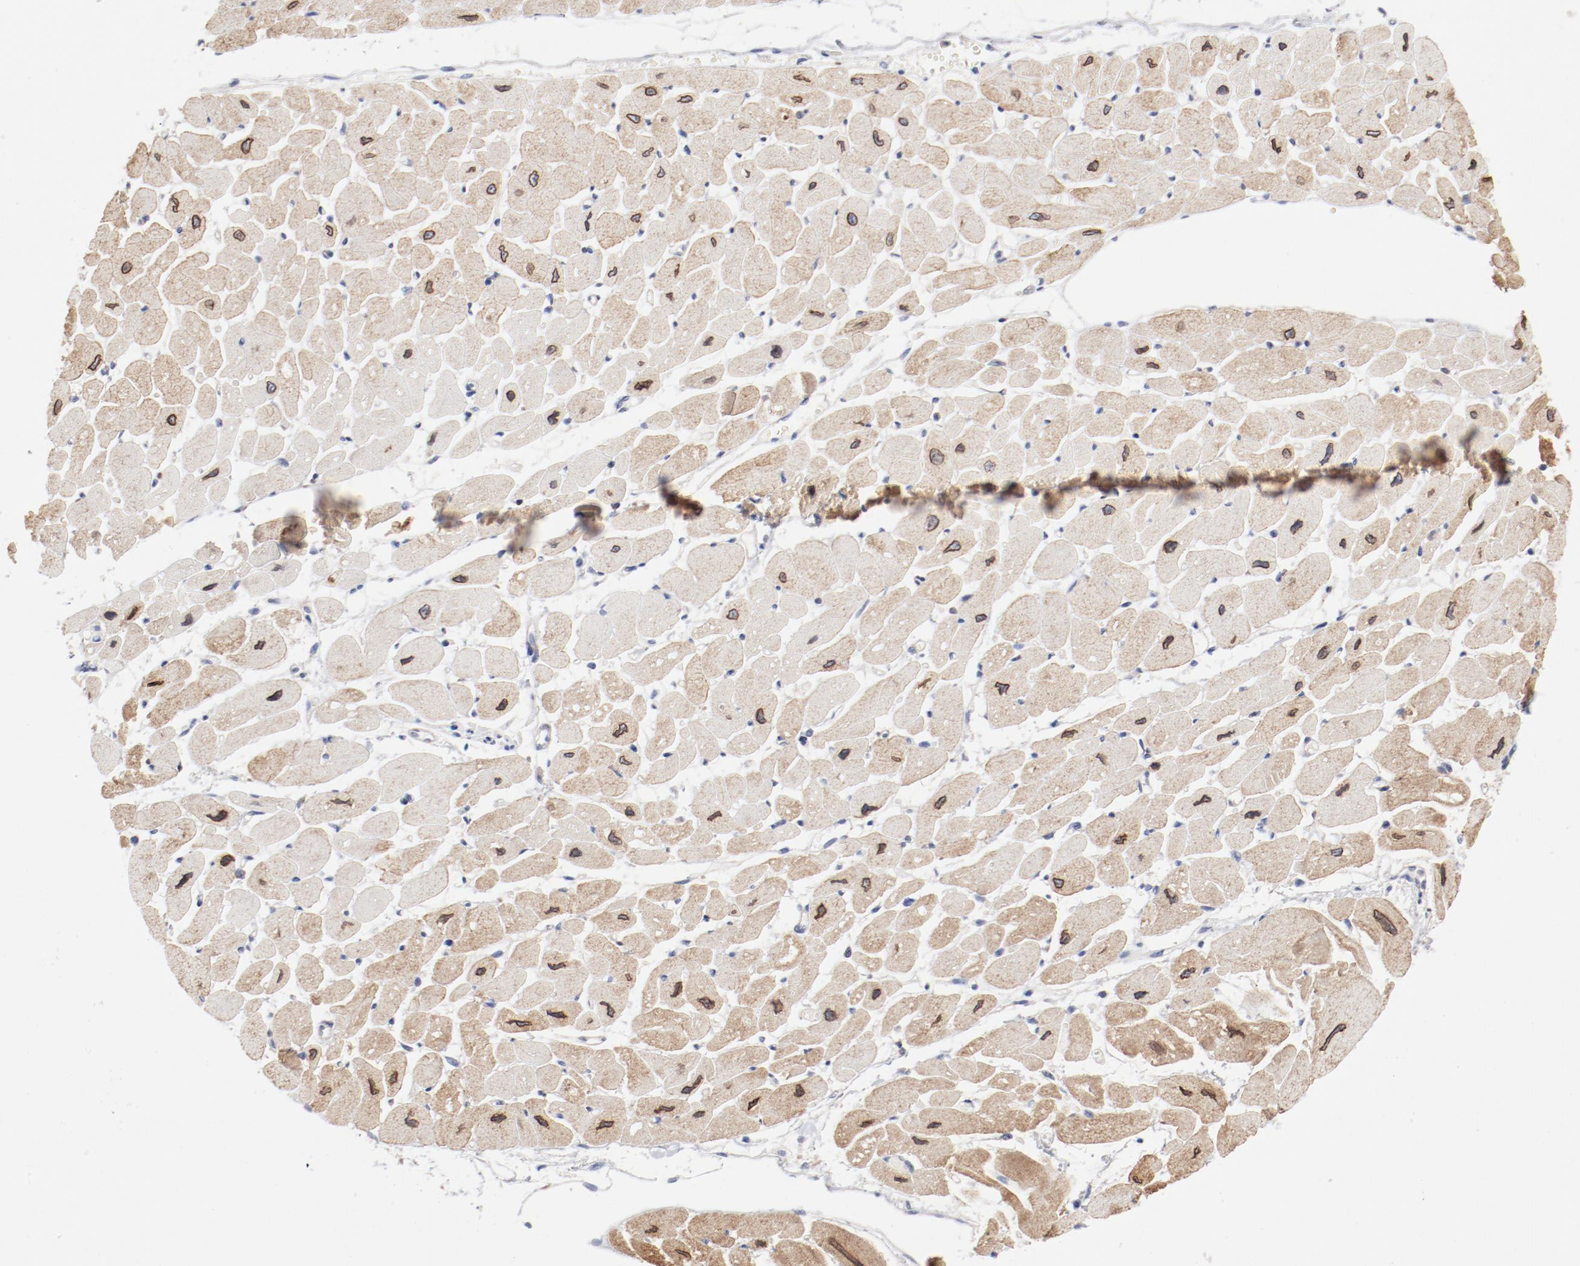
{"staining": {"intensity": "moderate", "quantity": ">75%", "location": "cytoplasmic/membranous"}, "tissue": "heart muscle", "cell_type": "Cardiomyocytes", "image_type": "normal", "snomed": [{"axis": "morphology", "description": "Normal tissue, NOS"}, {"axis": "topography", "description": "Heart"}], "caption": "This is a photomicrograph of immunohistochemistry staining of unremarkable heart muscle, which shows moderate staining in the cytoplasmic/membranous of cardiomyocytes.", "gene": "AK7", "patient": {"sex": "female", "age": 54}}